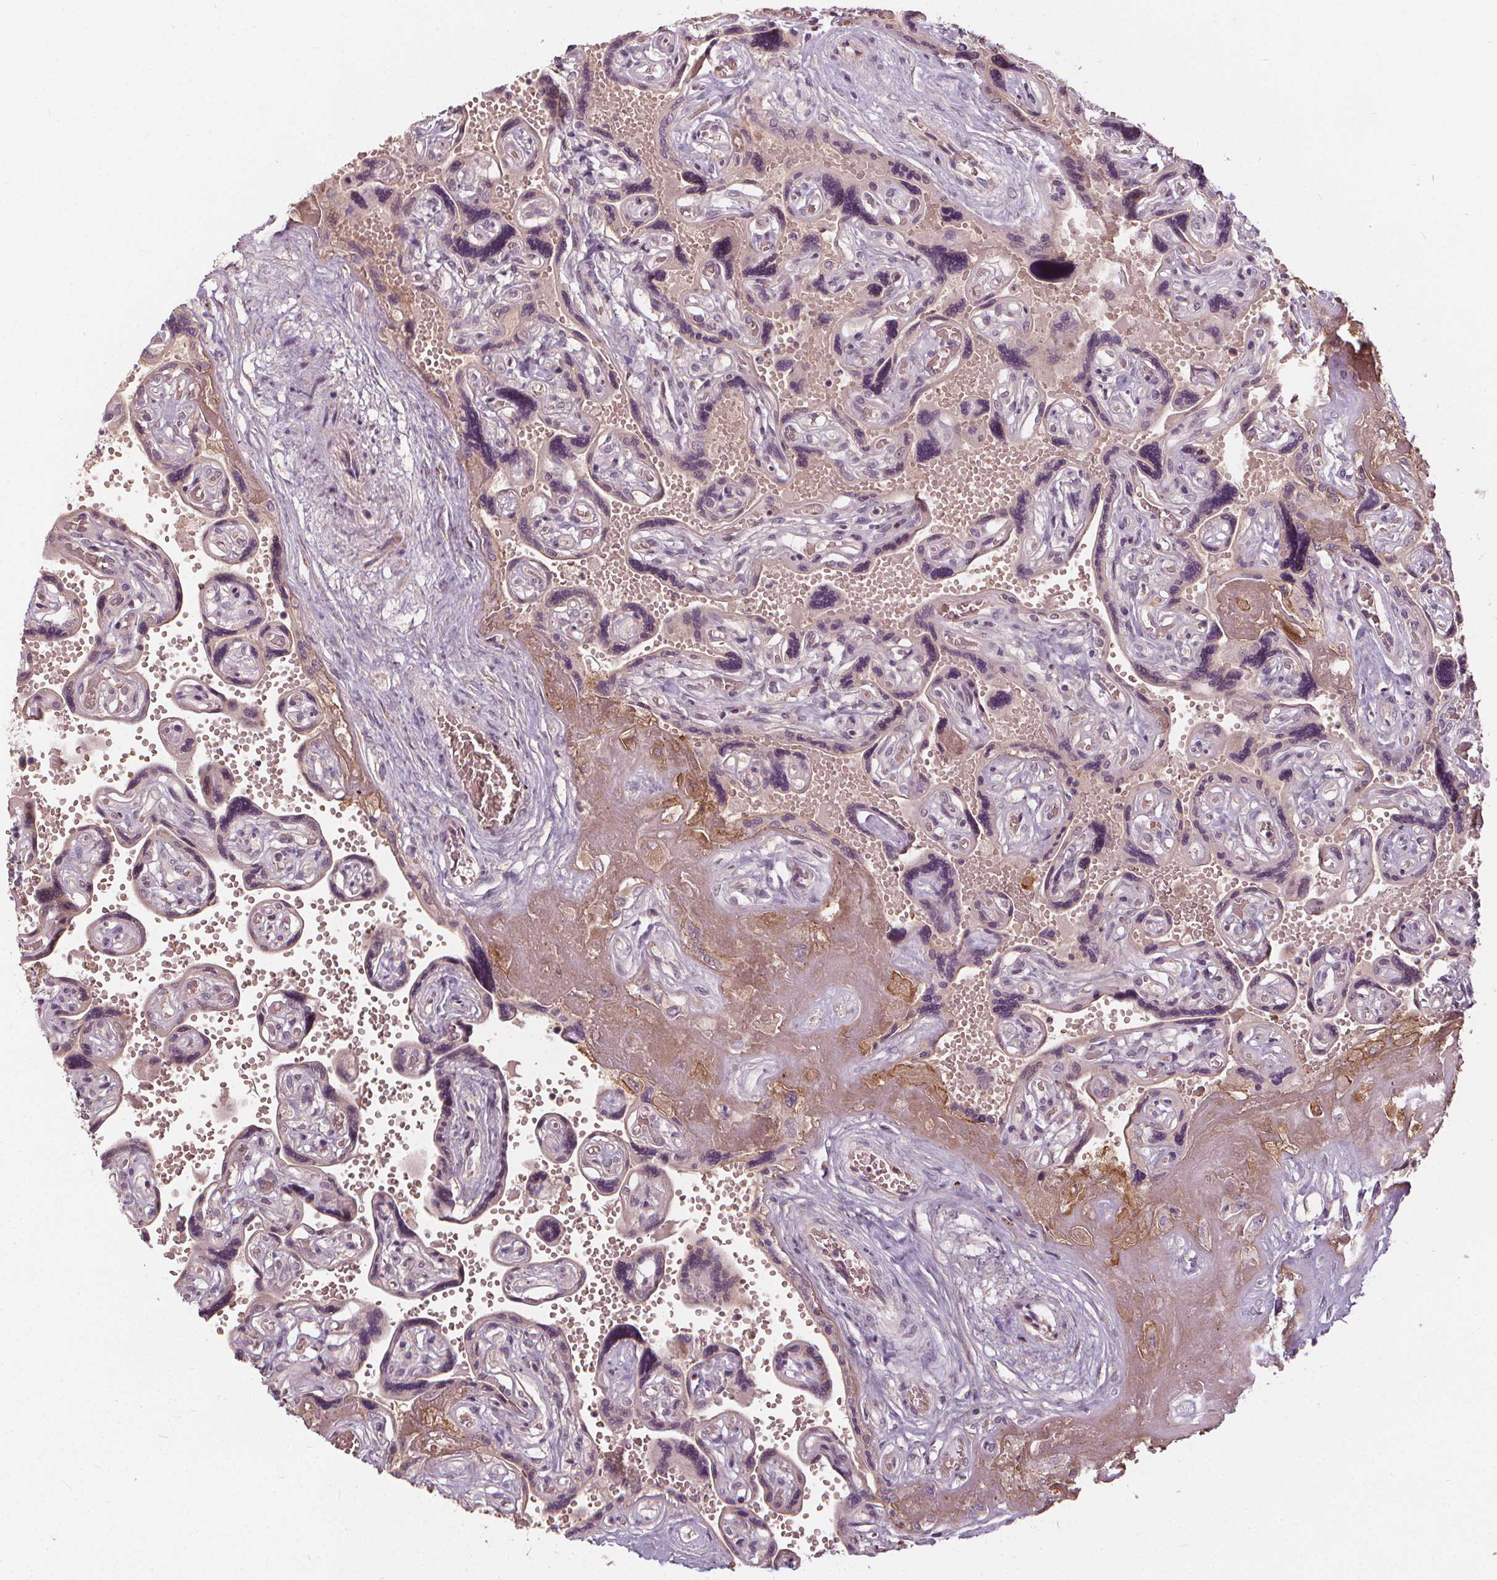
{"staining": {"intensity": "negative", "quantity": "none", "location": "none"}, "tissue": "placenta", "cell_type": "Decidual cells", "image_type": "normal", "snomed": [{"axis": "morphology", "description": "Normal tissue, NOS"}, {"axis": "topography", "description": "Placenta"}], "caption": "Immunohistochemical staining of unremarkable human placenta displays no significant positivity in decidual cells.", "gene": "IPO13", "patient": {"sex": "female", "age": 32}}